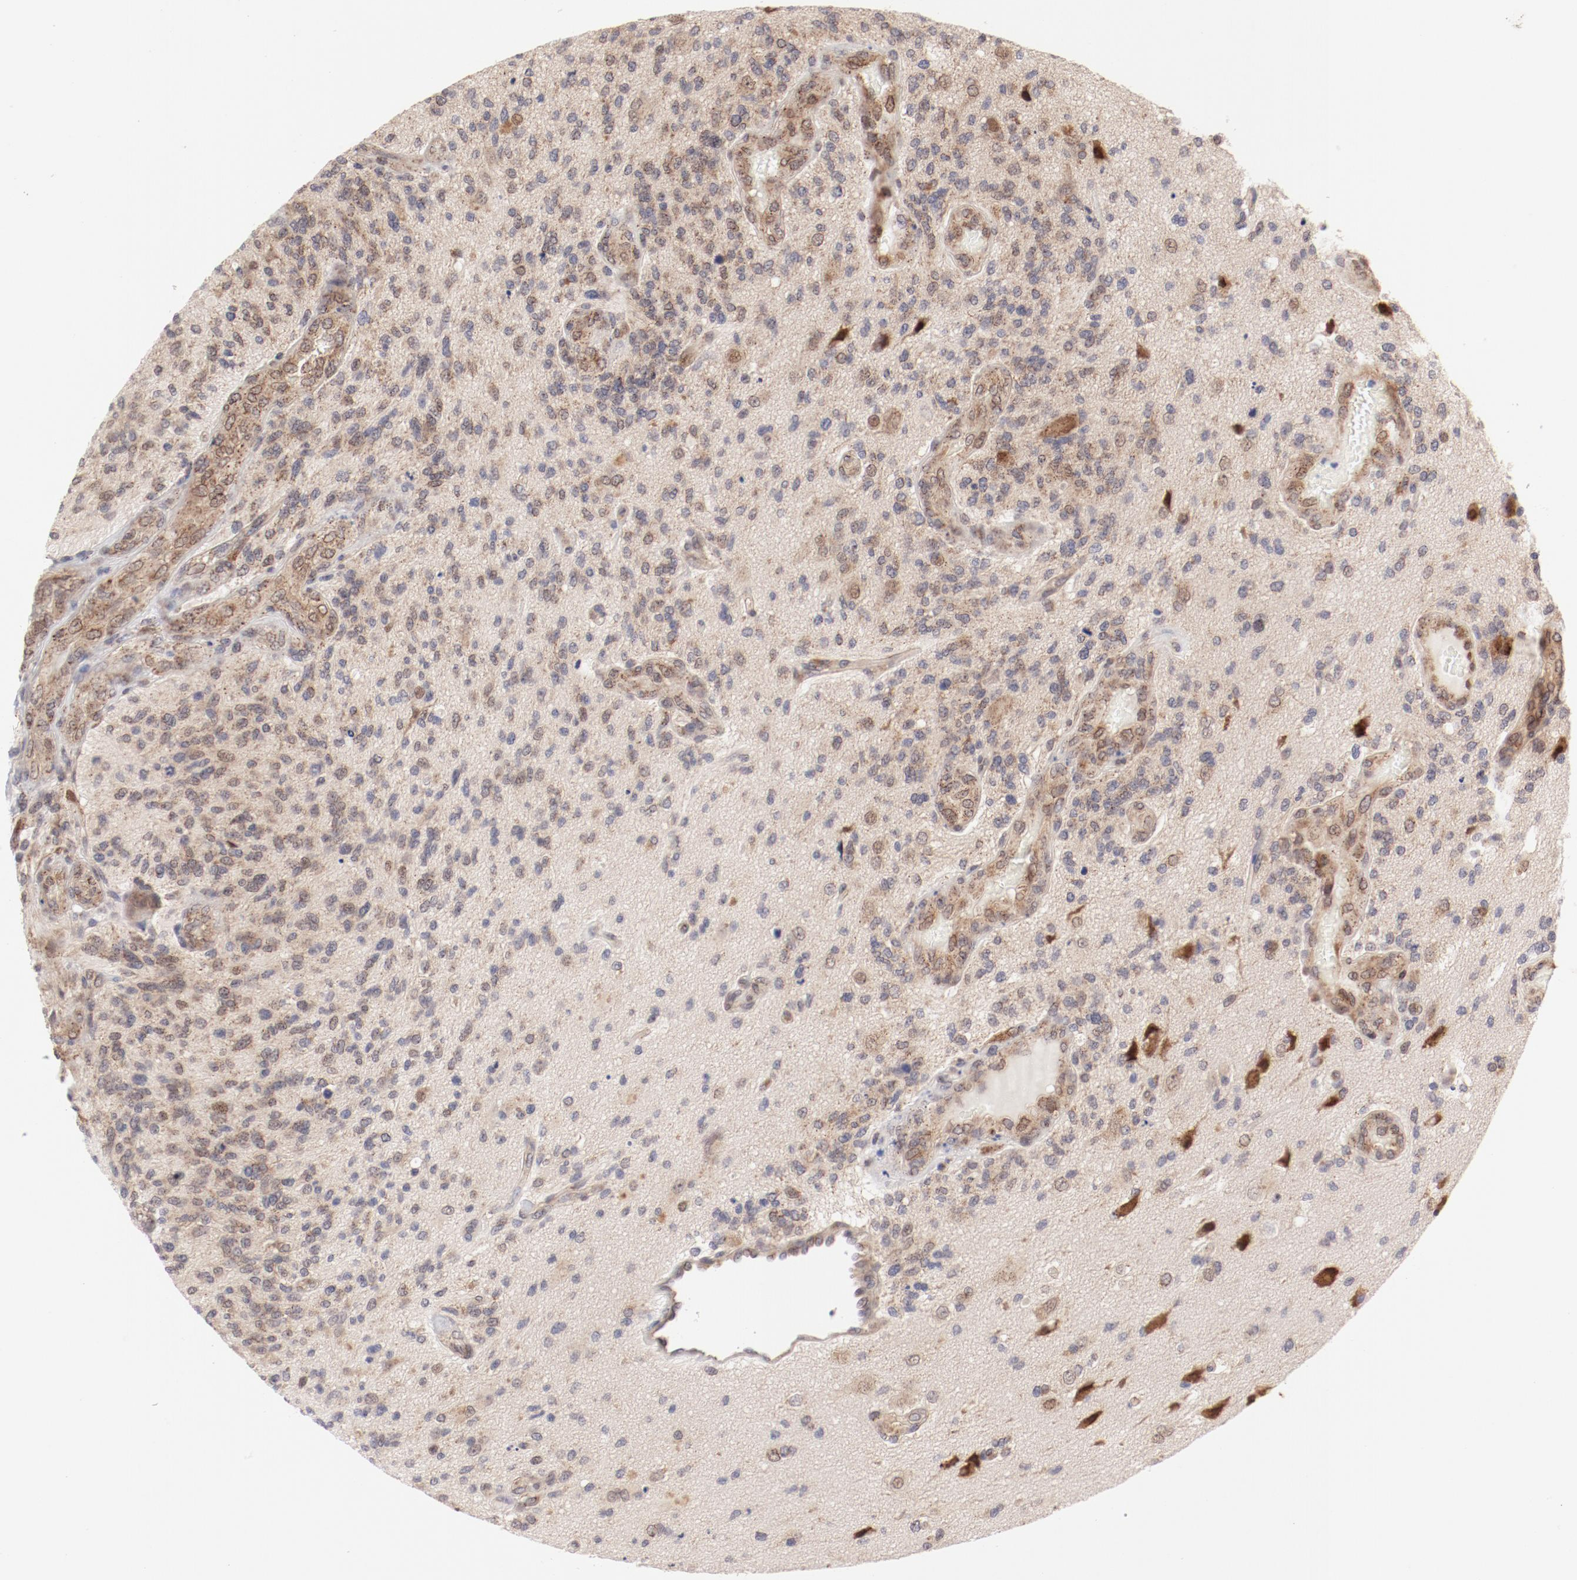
{"staining": {"intensity": "weak", "quantity": "<25%", "location": "cytoplasmic/membranous"}, "tissue": "glioma", "cell_type": "Tumor cells", "image_type": "cancer", "snomed": [{"axis": "morphology", "description": "Normal tissue, NOS"}, {"axis": "morphology", "description": "Glioma, malignant, High grade"}, {"axis": "topography", "description": "Cerebral cortex"}], "caption": "Histopathology image shows no protein staining in tumor cells of glioma tissue.", "gene": "RPL12", "patient": {"sex": "male", "age": 75}}